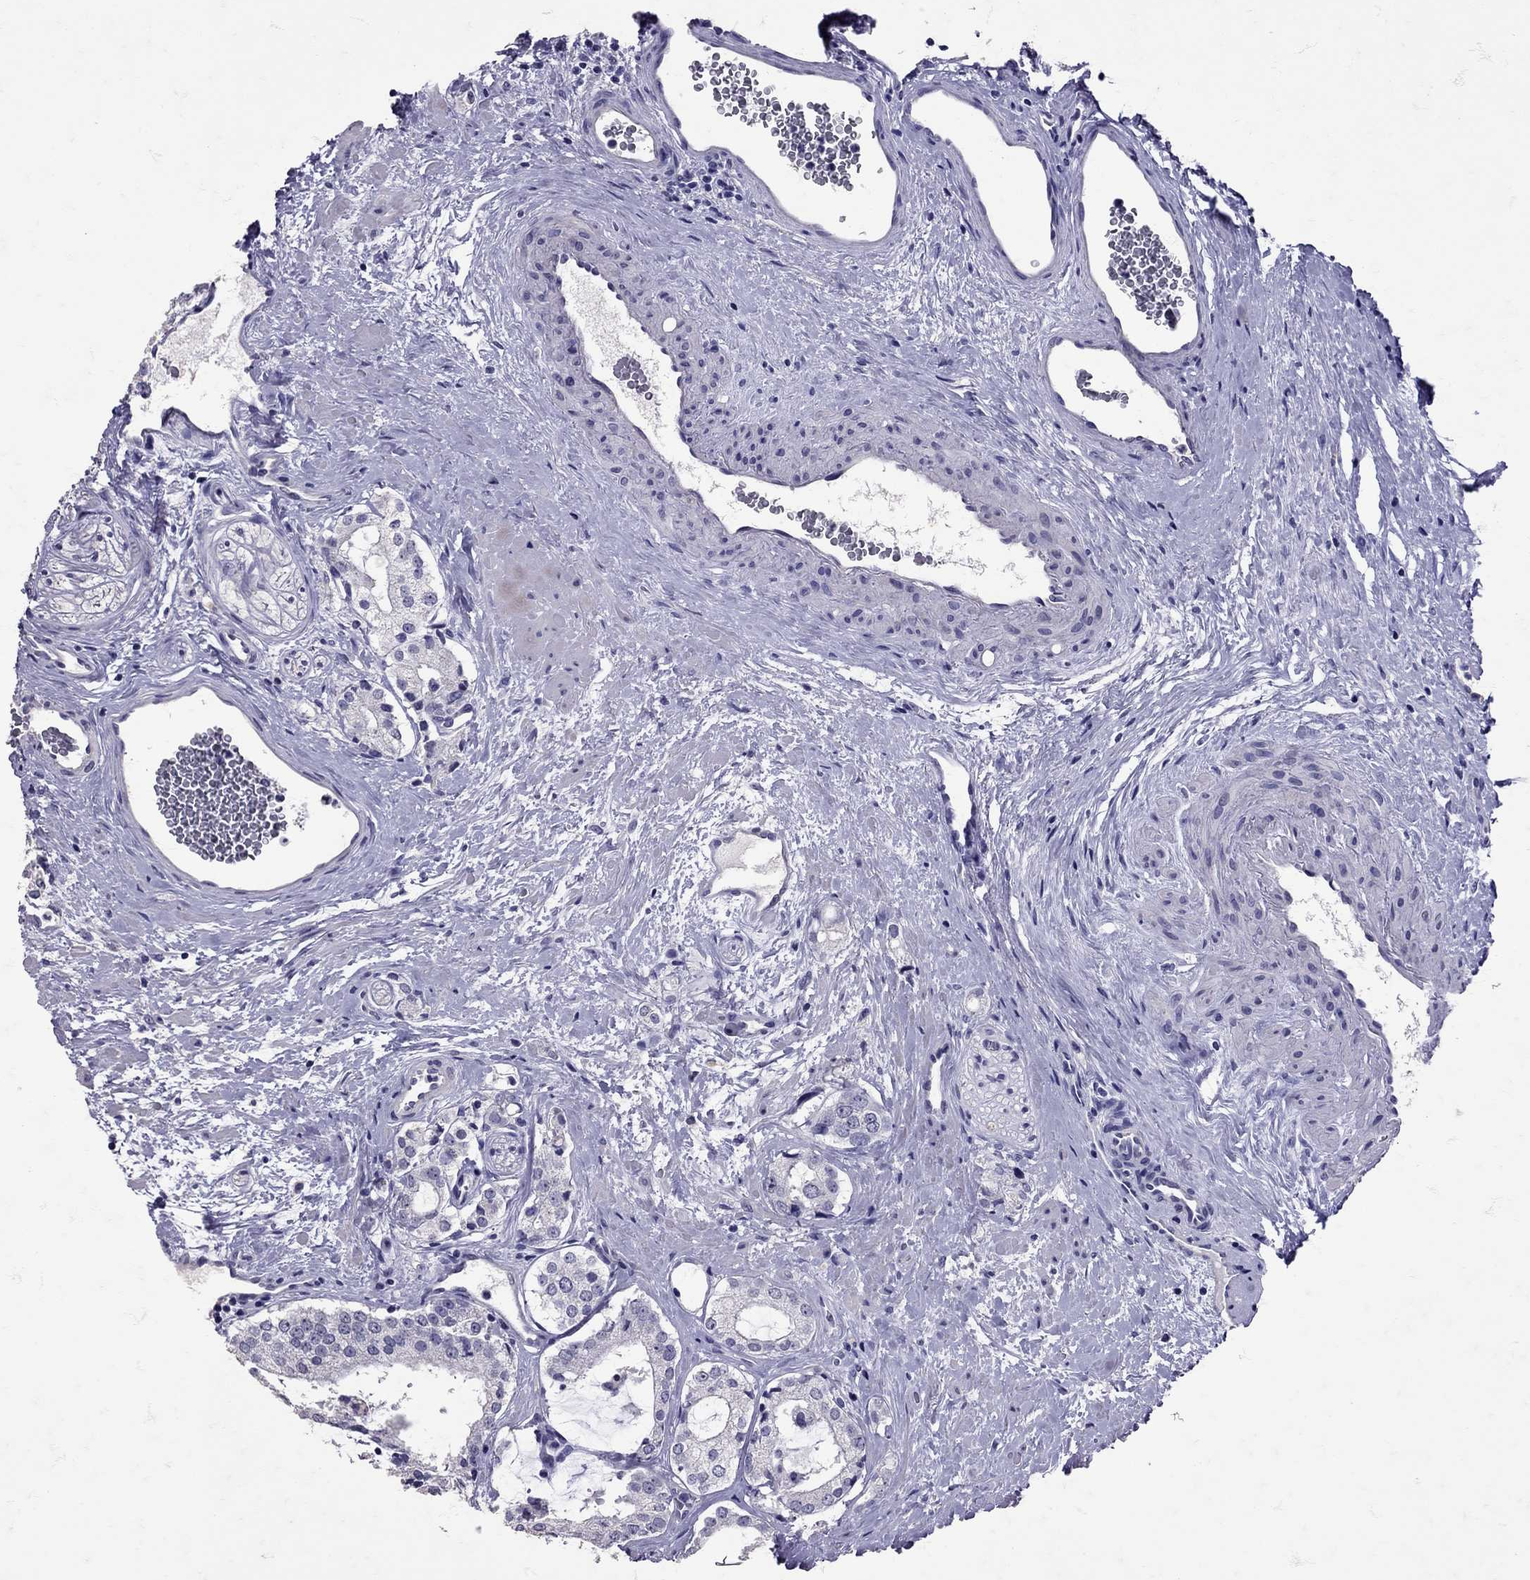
{"staining": {"intensity": "negative", "quantity": "none", "location": "none"}, "tissue": "prostate cancer", "cell_type": "Tumor cells", "image_type": "cancer", "snomed": [{"axis": "morphology", "description": "Adenocarcinoma, NOS"}, {"axis": "topography", "description": "Prostate"}], "caption": "This is an immunohistochemistry (IHC) photomicrograph of human prostate cancer. There is no positivity in tumor cells.", "gene": "SST", "patient": {"sex": "male", "age": 66}}